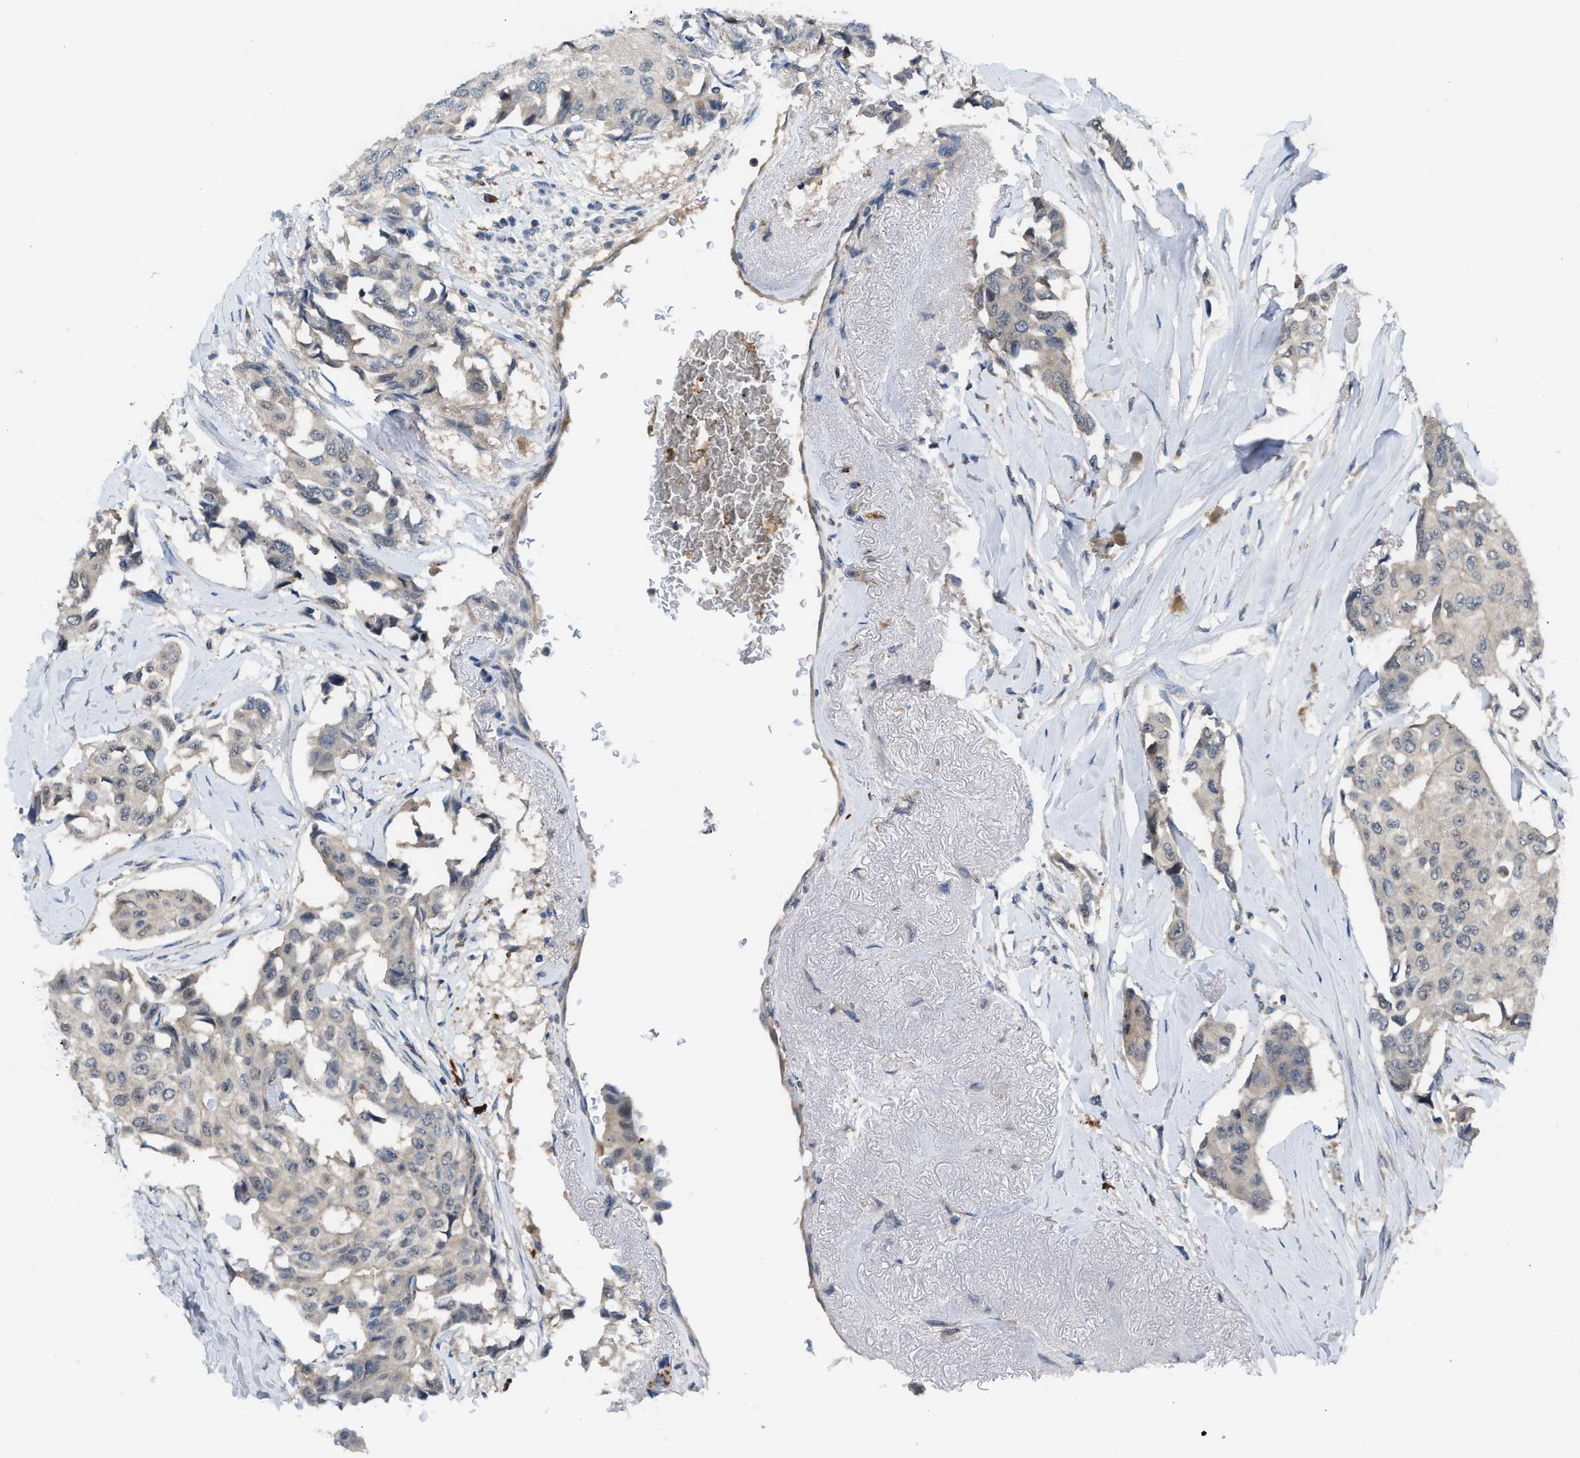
{"staining": {"intensity": "negative", "quantity": "none", "location": "none"}, "tissue": "breast cancer", "cell_type": "Tumor cells", "image_type": "cancer", "snomed": [{"axis": "morphology", "description": "Duct carcinoma"}, {"axis": "topography", "description": "Breast"}], "caption": "High power microscopy photomicrograph of an IHC histopathology image of breast cancer (invasive ductal carcinoma), revealing no significant expression in tumor cells.", "gene": "ZNF251", "patient": {"sex": "female", "age": 80}}